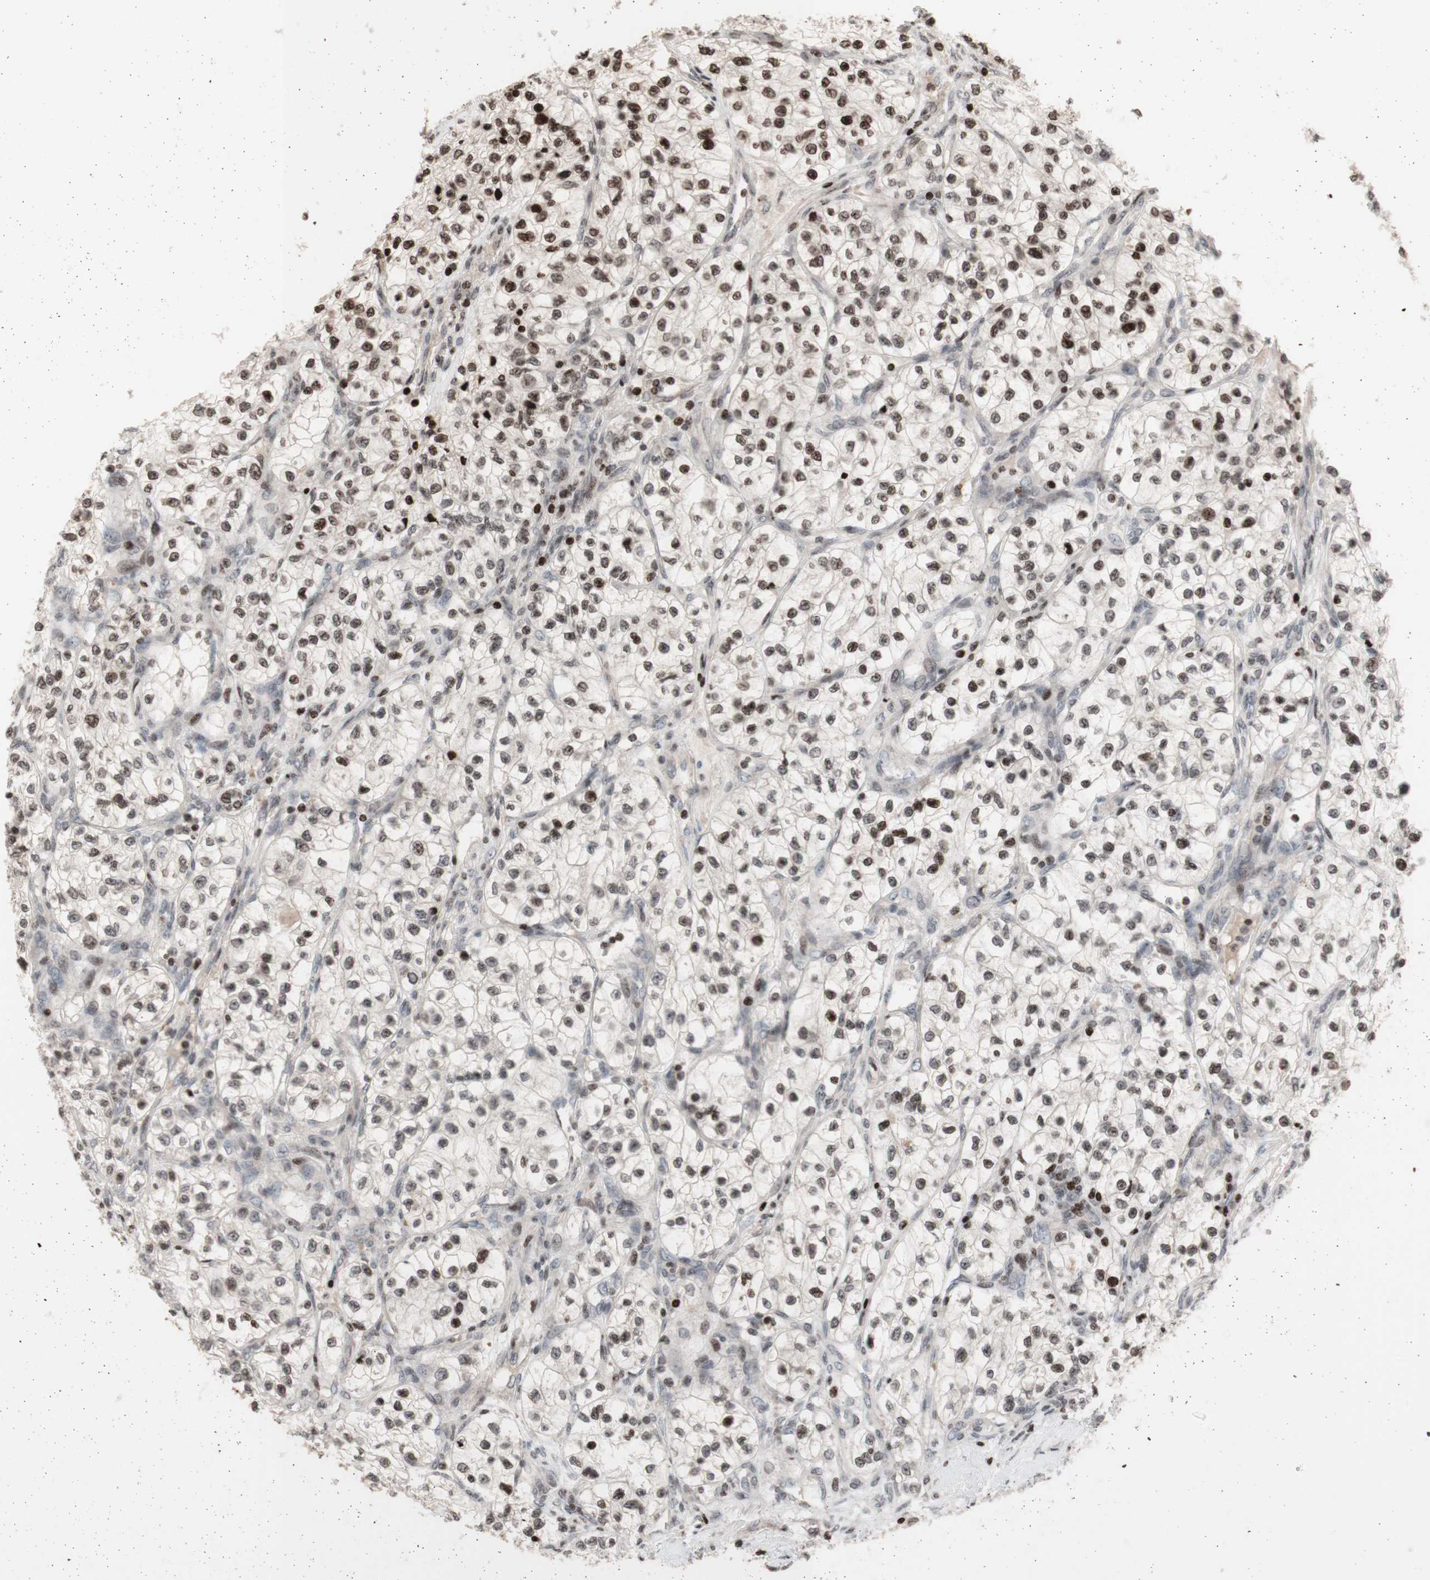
{"staining": {"intensity": "moderate", "quantity": ">75%", "location": "nuclear"}, "tissue": "renal cancer", "cell_type": "Tumor cells", "image_type": "cancer", "snomed": [{"axis": "morphology", "description": "Adenocarcinoma, NOS"}, {"axis": "topography", "description": "Kidney"}], "caption": "Immunohistochemical staining of renal adenocarcinoma shows moderate nuclear protein positivity in approximately >75% of tumor cells. The staining was performed using DAB (3,3'-diaminobenzidine), with brown indicating positive protein expression. Nuclei are stained blue with hematoxylin.", "gene": "POLA1", "patient": {"sex": "female", "age": 57}}